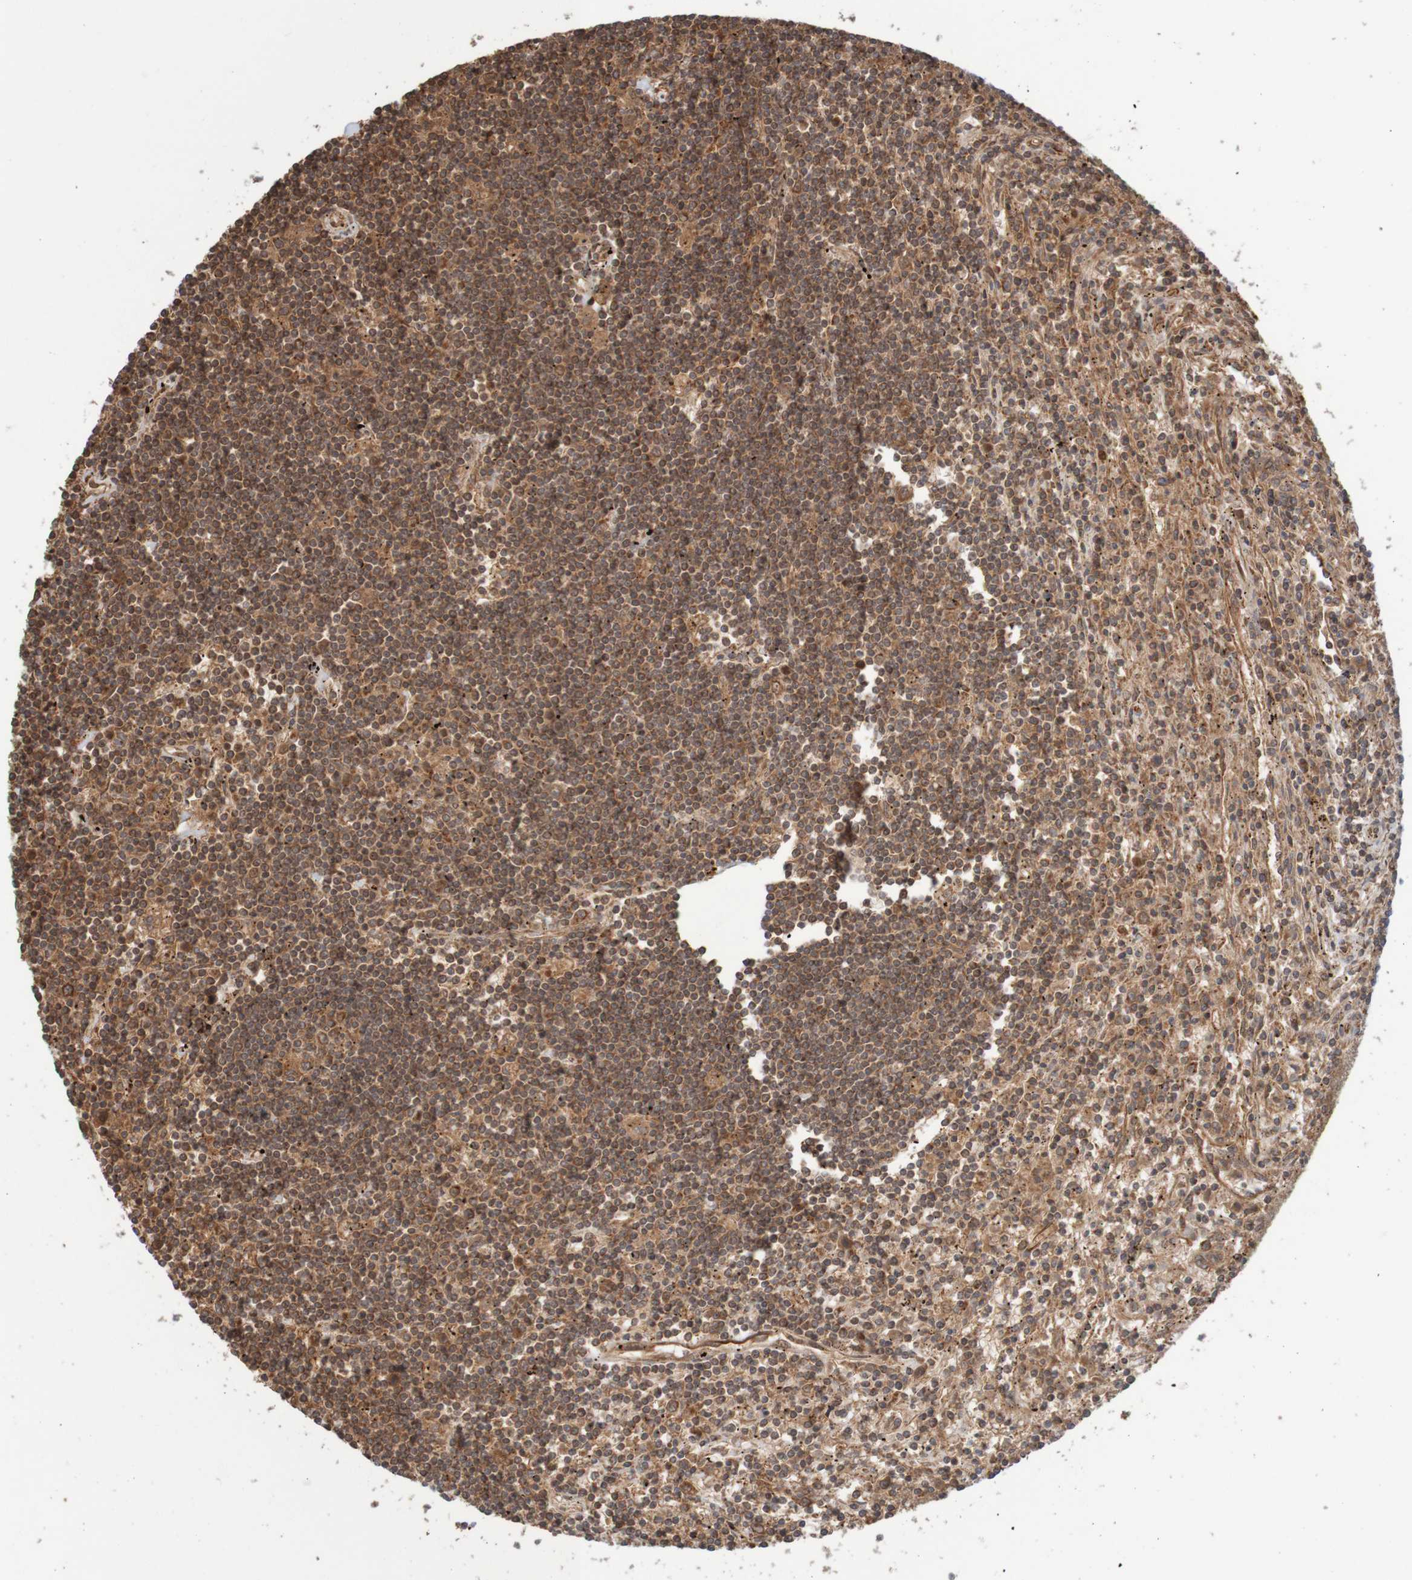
{"staining": {"intensity": "strong", "quantity": ">75%", "location": "cytoplasmic/membranous"}, "tissue": "lymphoma", "cell_type": "Tumor cells", "image_type": "cancer", "snomed": [{"axis": "morphology", "description": "Malignant lymphoma, non-Hodgkin's type, Low grade"}, {"axis": "topography", "description": "Spleen"}], "caption": "Lymphoma stained with a protein marker displays strong staining in tumor cells.", "gene": "MRPL52", "patient": {"sex": "male", "age": 76}}